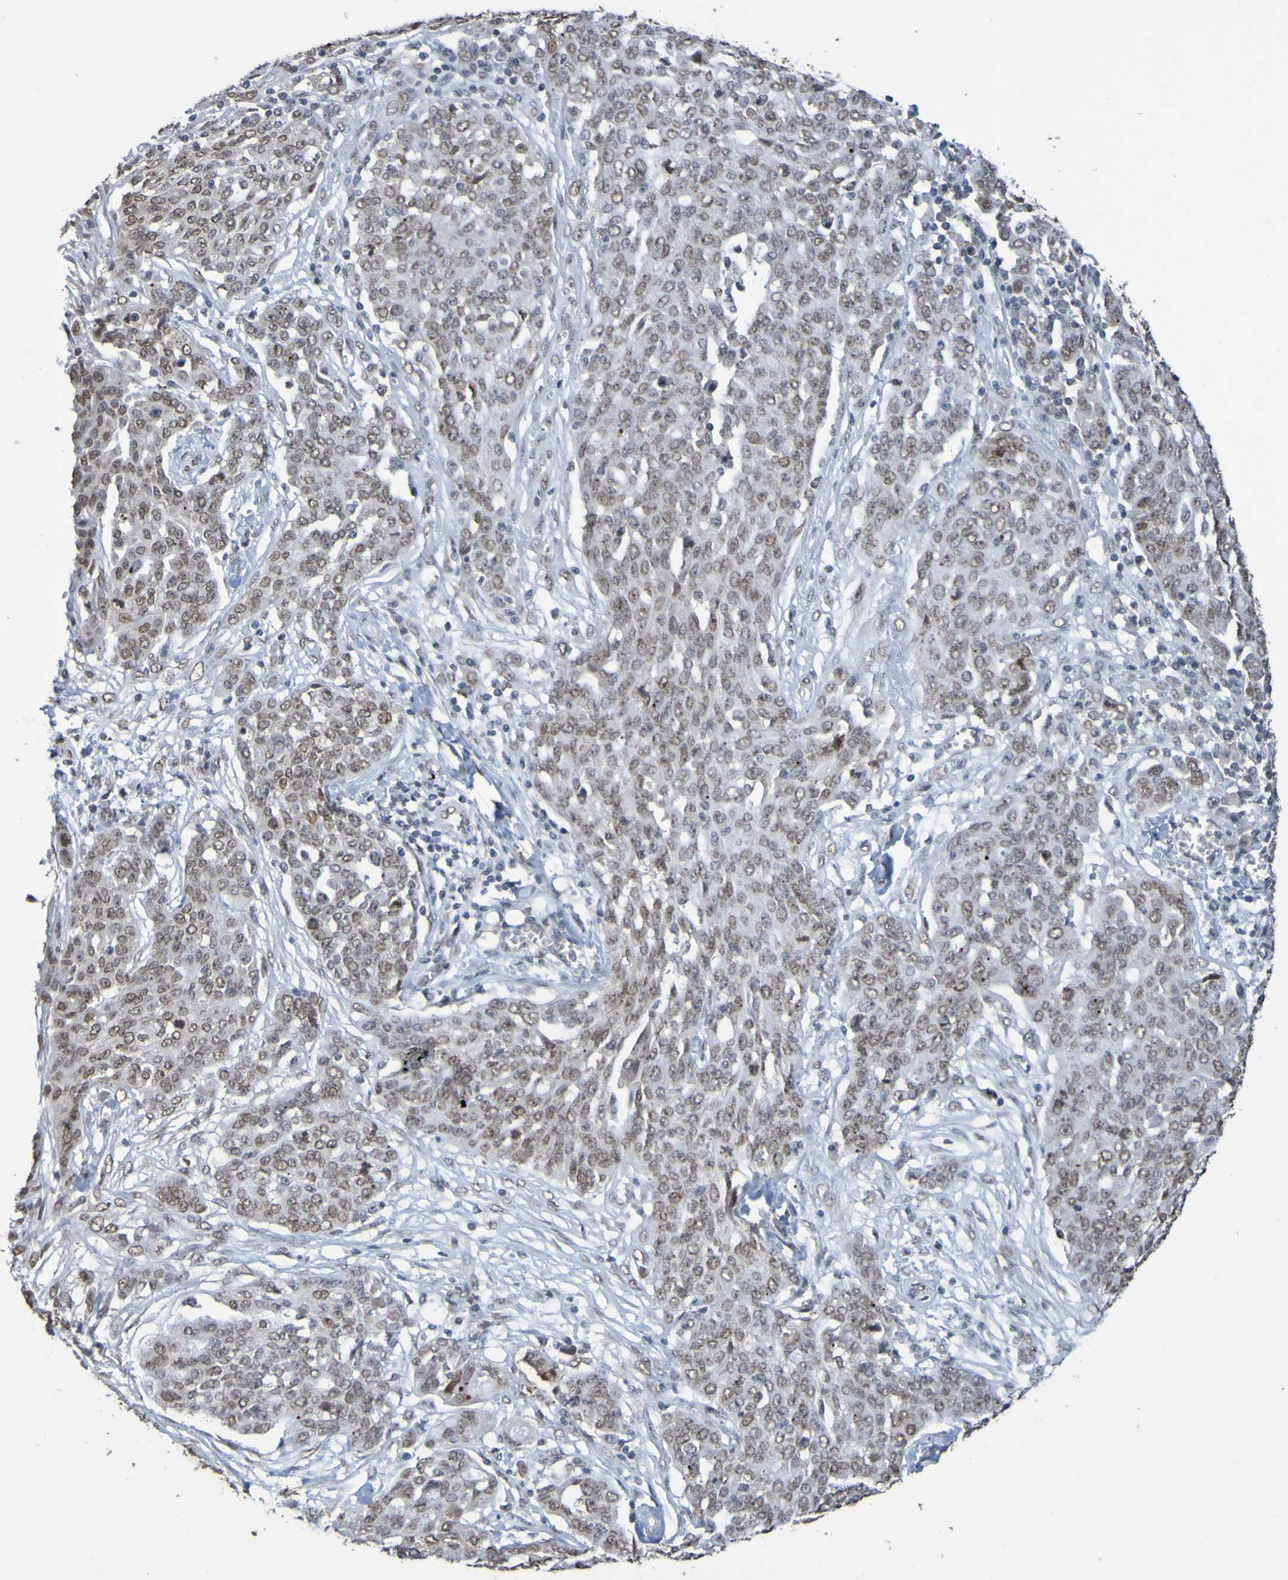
{"staining": {"intensity": "moderate", "quantity": ">75%", "location": "nuclear"}, "tissue": "ovarian cancer", "cell_type": "Tumor cells", "image_type": "cancer", "snomed": [{"axis": "morphology", "description": "Cystadenocarcinoma, serous, NOS"}, {"axis": "topography", "description": "Soft tissue"}, {"axis": "topography", "description": "Ovary"}], "caption": "Ovarian serous cystadenocarcinoma stained with IHC displays moderate nuclear positivity in about >75% of tumor cells.", "gene": "ALKBH2", "patient": {"sex": "female", "age": 57}}